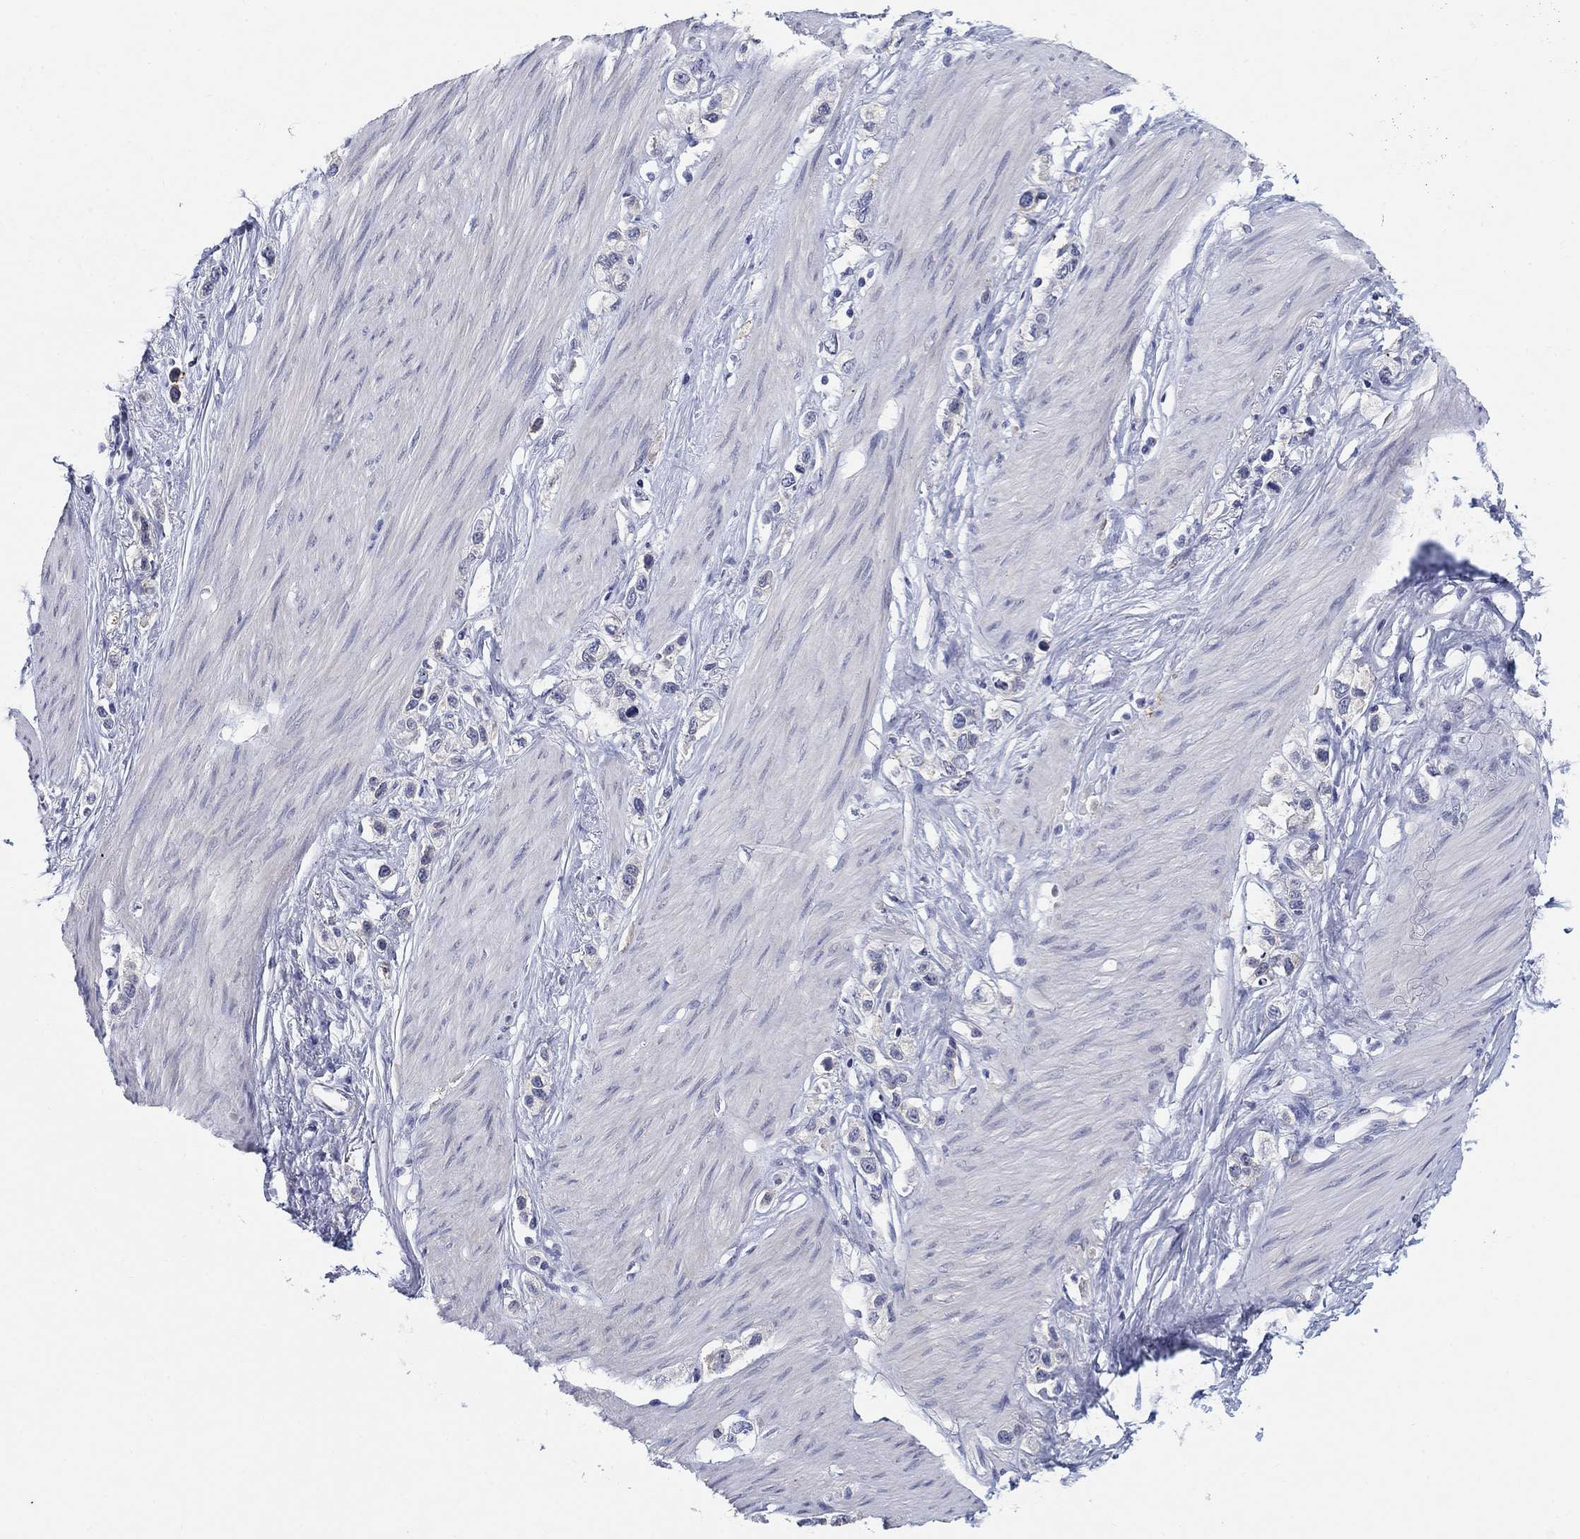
{"staining": {"intensity": "negative", "quantity": "none", "location": "none"}, "tissue": "stomach cancer", "cell_type": "Tumor cells", "image_type": "cancer", "snomed": [{"axis": "morphology", "description": "Normal tissue, NOS"}, {"axis": "morphology", "description": "Adenocarcinoma, NOS"}, {"axis": "morphology", "description": "Adenocarcinoma, High grade"}, {"axis": "topography", "description": "Stomach, upper"}, {"axis": "topography", "description": "Stomach"}], "caption": "High power microscopy photomicrograph of an immunohistochemistry image of adenocarcinoma (stomach), revealing no significant staining in tumor cells.", "gene": "CLUL1", "patient": {"sex": "female", "age": 65}}